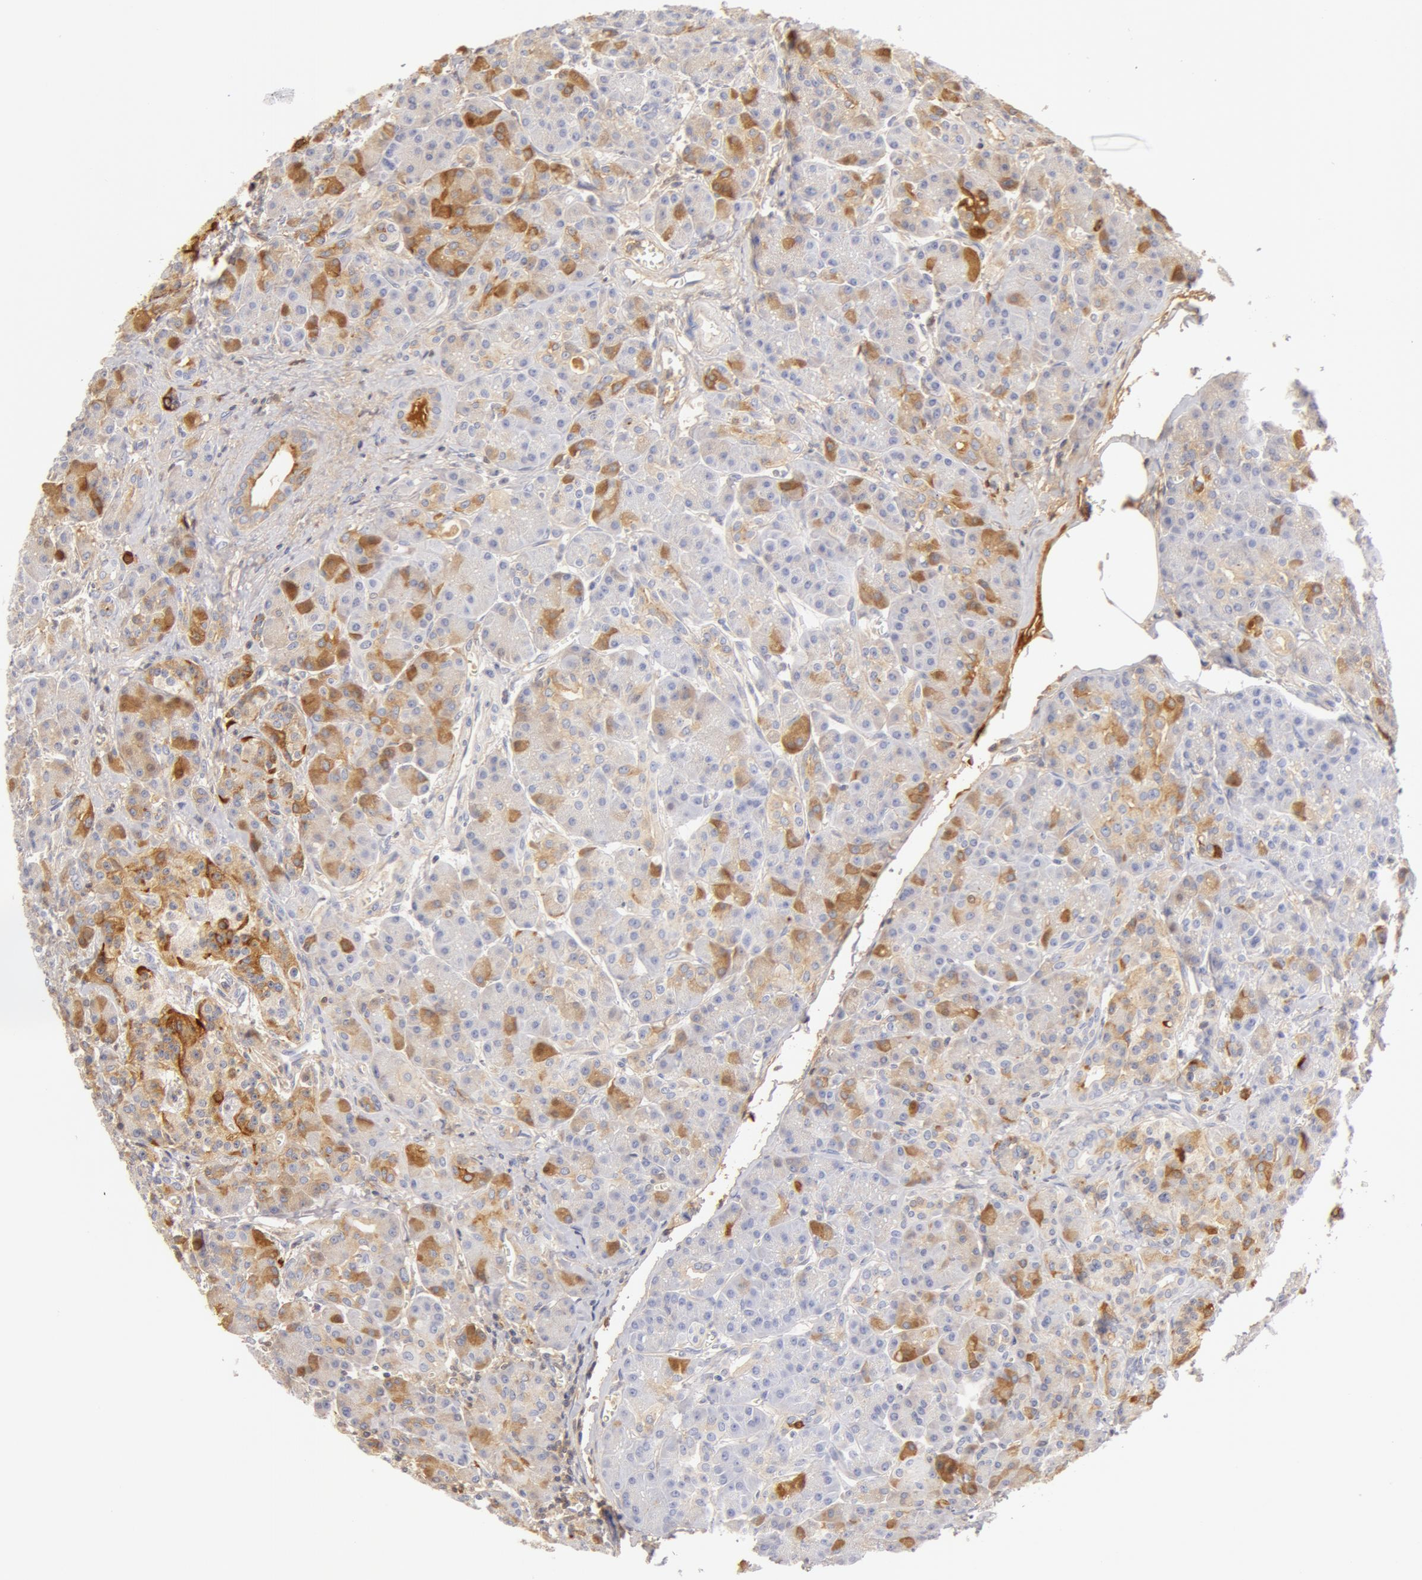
{"staining": {"intensity": "moderate", "quantity": ">75%", "location": "cytoplasmic/membranous"}, "tissue": "pancreas", "cell_type": "Exocrine glandular cells", "image_type": "normal", "snomed": [{"axis": "morphology", "description": "Normal tissue, NOS"}, {"axis": "topography", "description": "Pancreas"}], "caption": "Pancreas stained with a brown dye displays moderate cytoplasmic/membranous positive staining in approximately >75% of exocrine glandular cells.", "gene": "GC", "patient": {"sex": "male", "age": 73}}